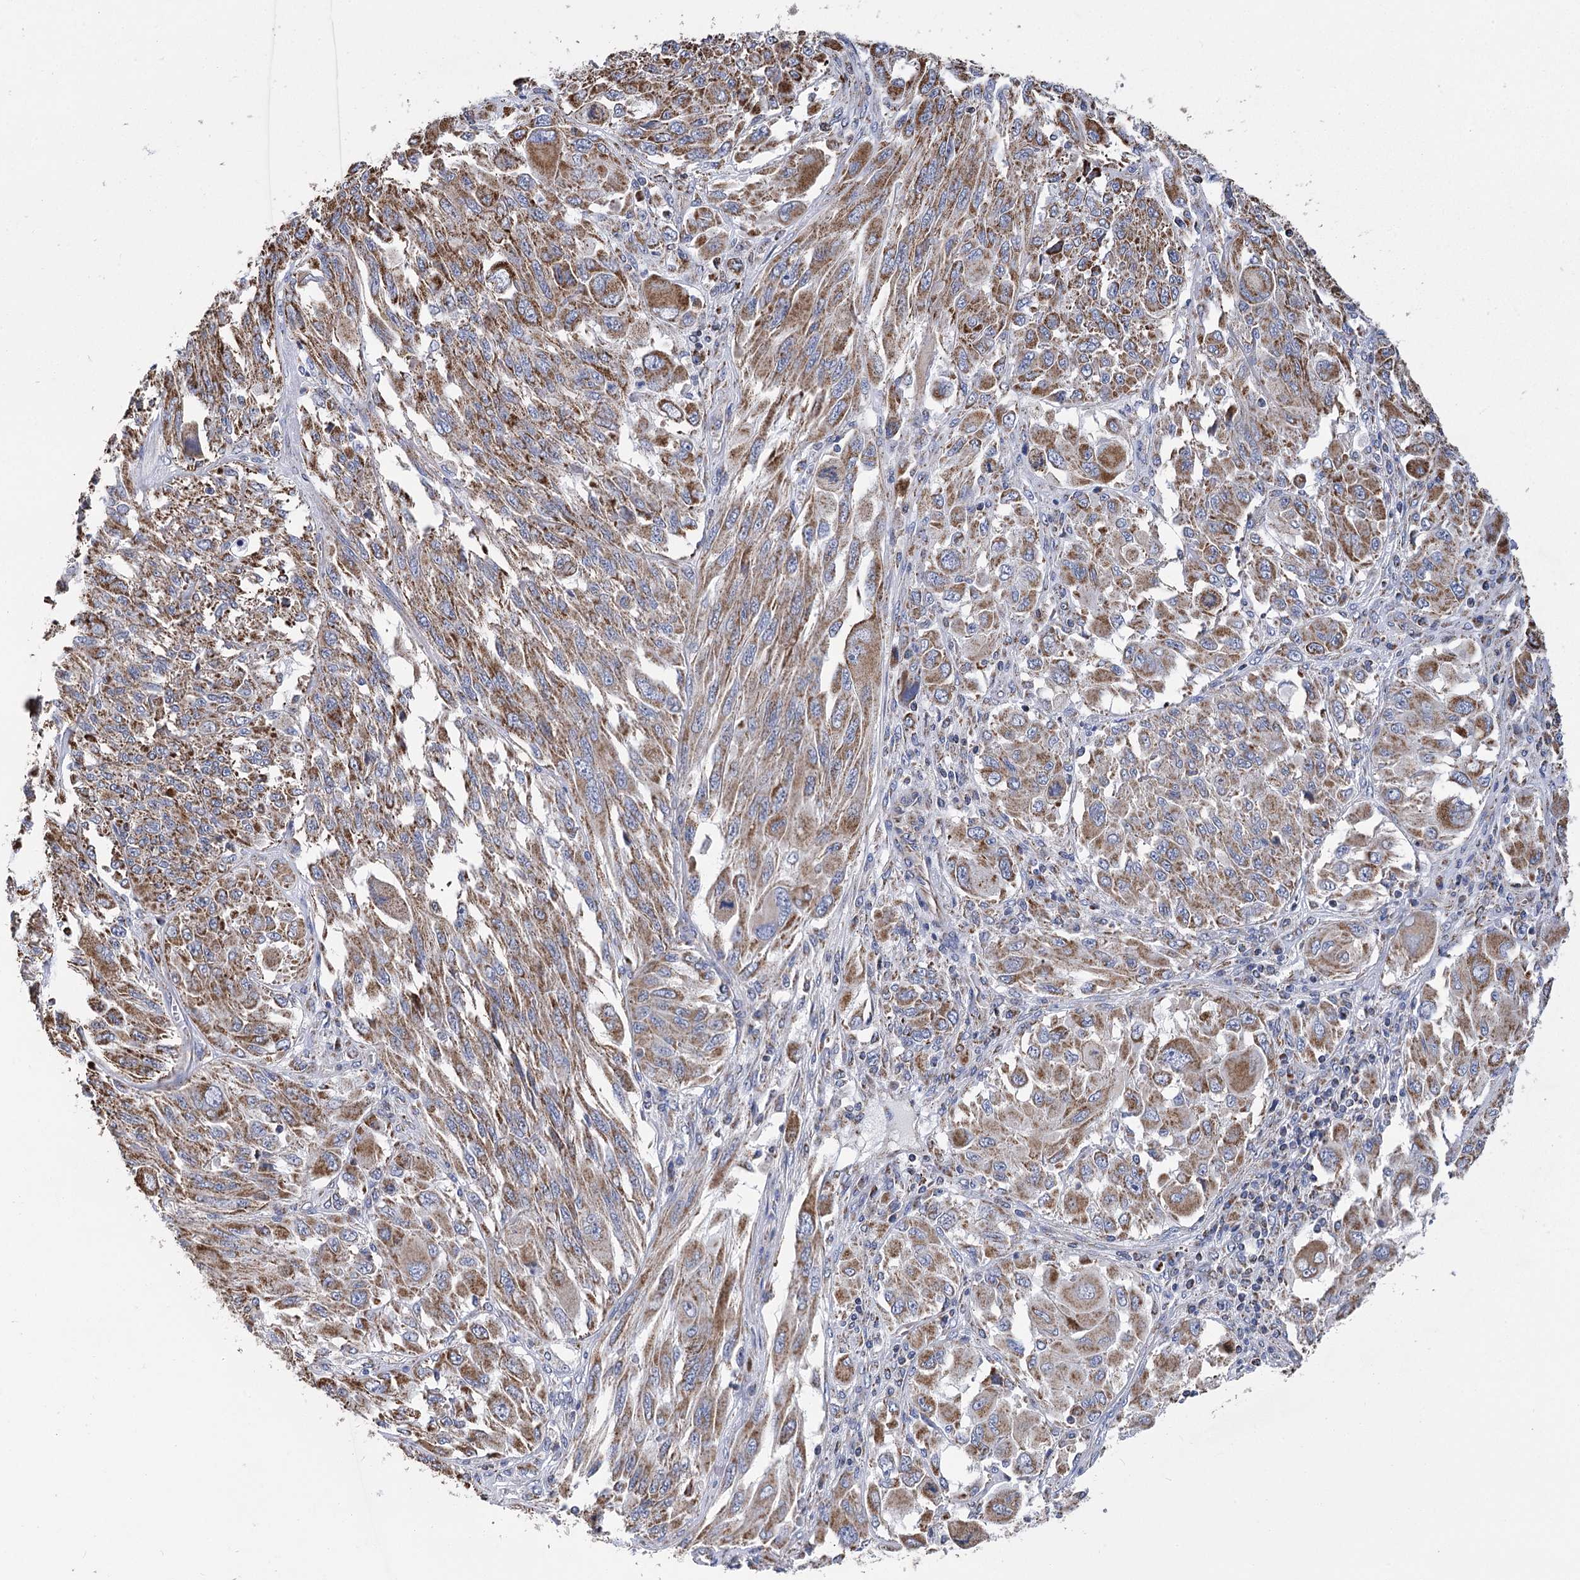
{"staining": {"intensity": "moderate", "quantity": ">75%", "location": "cytoplasmic/membranous"}, "tissue": "melanoma", "cell_type": "Tumor cells", "image_type": "cancer", "snomed": [{"axis": "morphology", "description": "Malignant melanoma, NOS"}, {"axis": "topography", "description": "Skin"}], "caption": "A histopathology image of malignant melanoma stained for a protein demonstrates moderate cytoplasmic/membranous brown staining in tumor cells.", "gene": "CCDC73", "patient": {"sex": "female", "age": 91}}